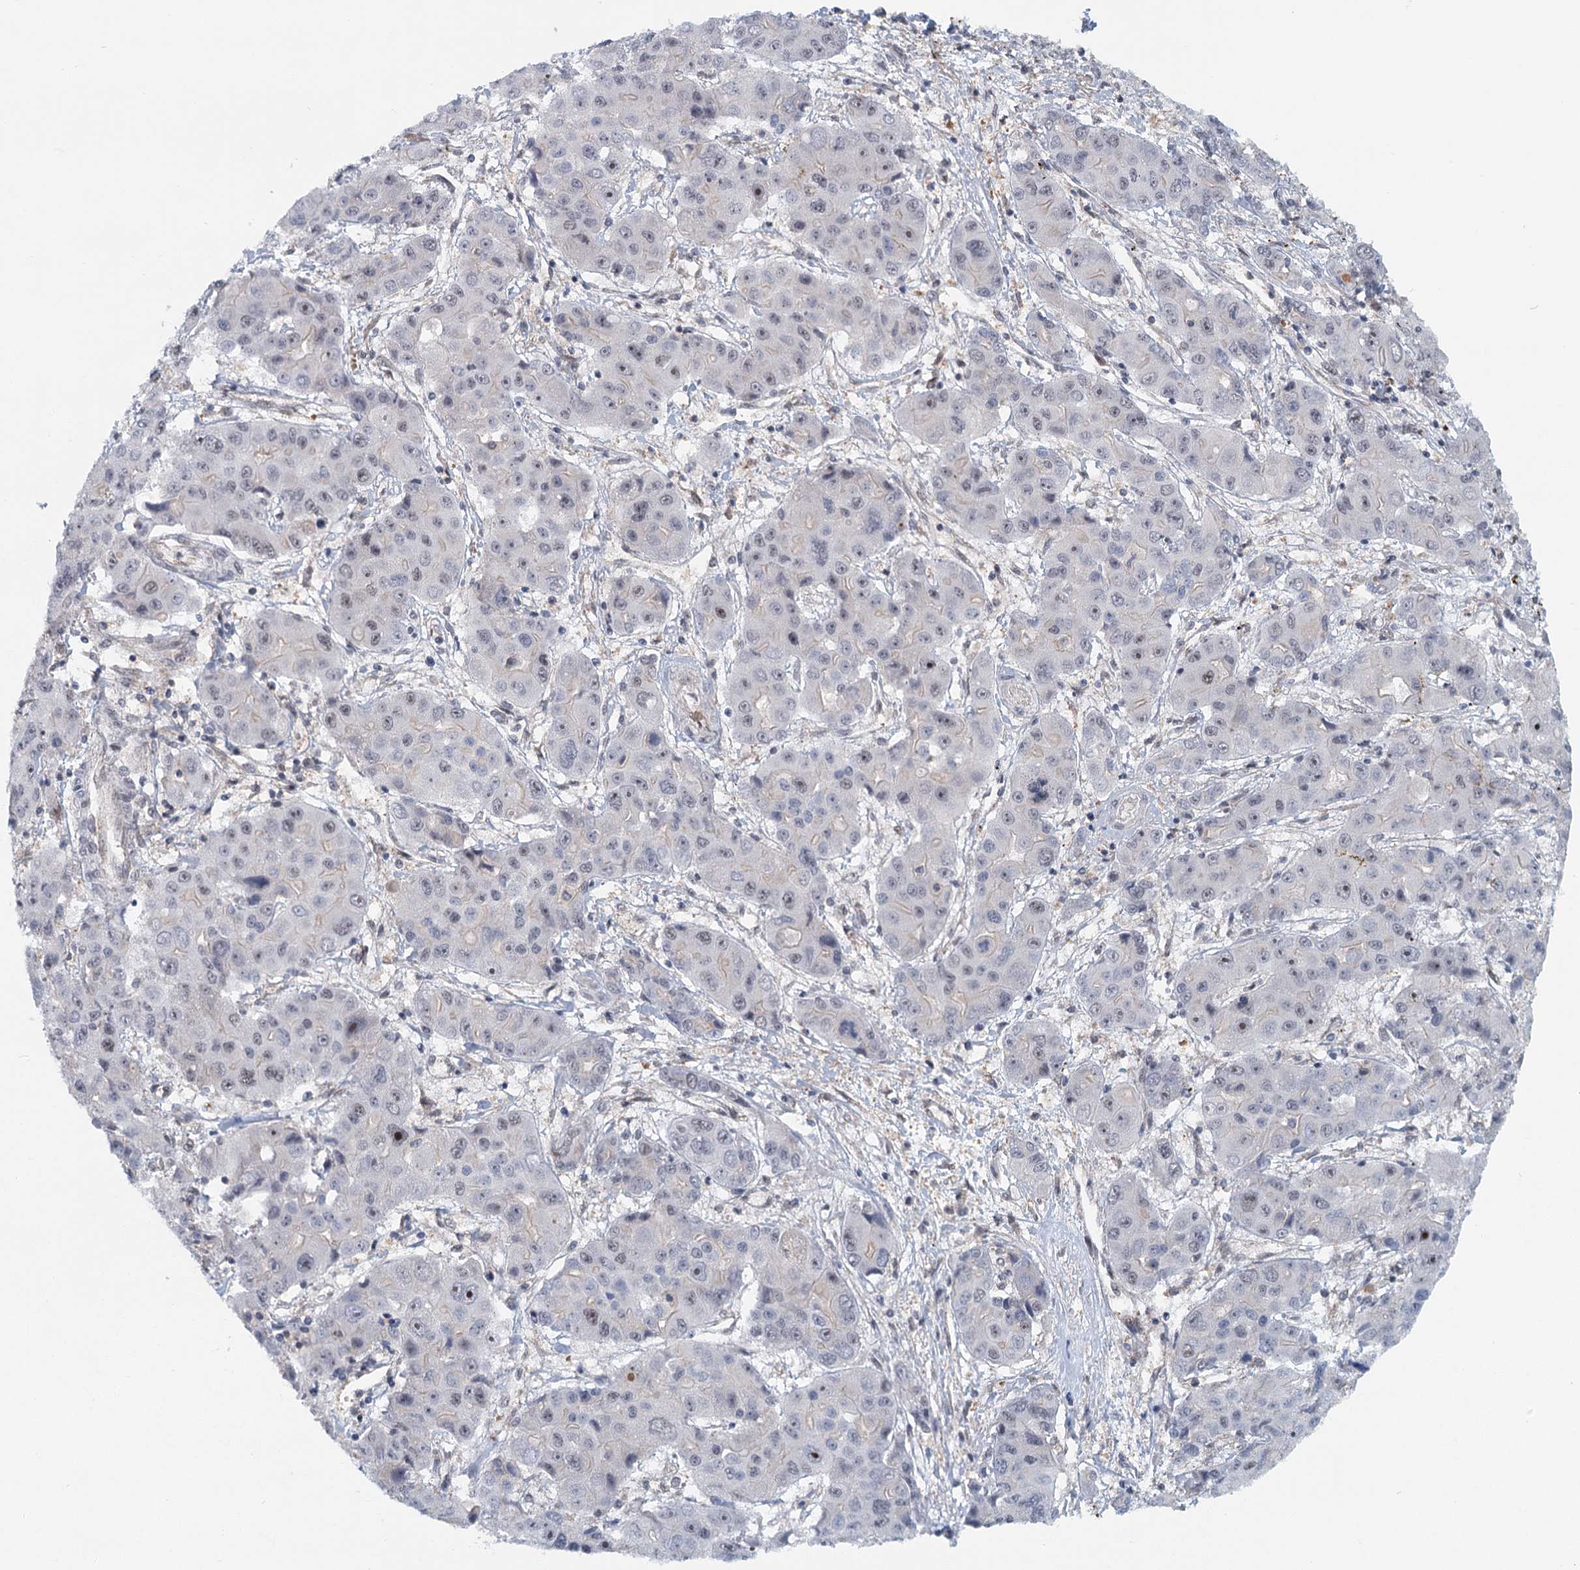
{"staining": {"intensity": "negative", "quantity": "none", "location": "none"}, "tissue": "liver cancer", "cell_type": "Tumor cells", "image_type": "cancer", "snomed": [{"axis": "morphology", "description": "Cholangiocarcinoma"}, {"axis": "topography", "description": "Liver"}], "caption": "This histopathology image is of liver cancer stained with immunohistochemistry to label a protein in brown with the nuclei are counter-stained blue. There is no expression in tumor cells.", "gene": "TAS2R42", "patient": {"sex": "male", "age": 67}}